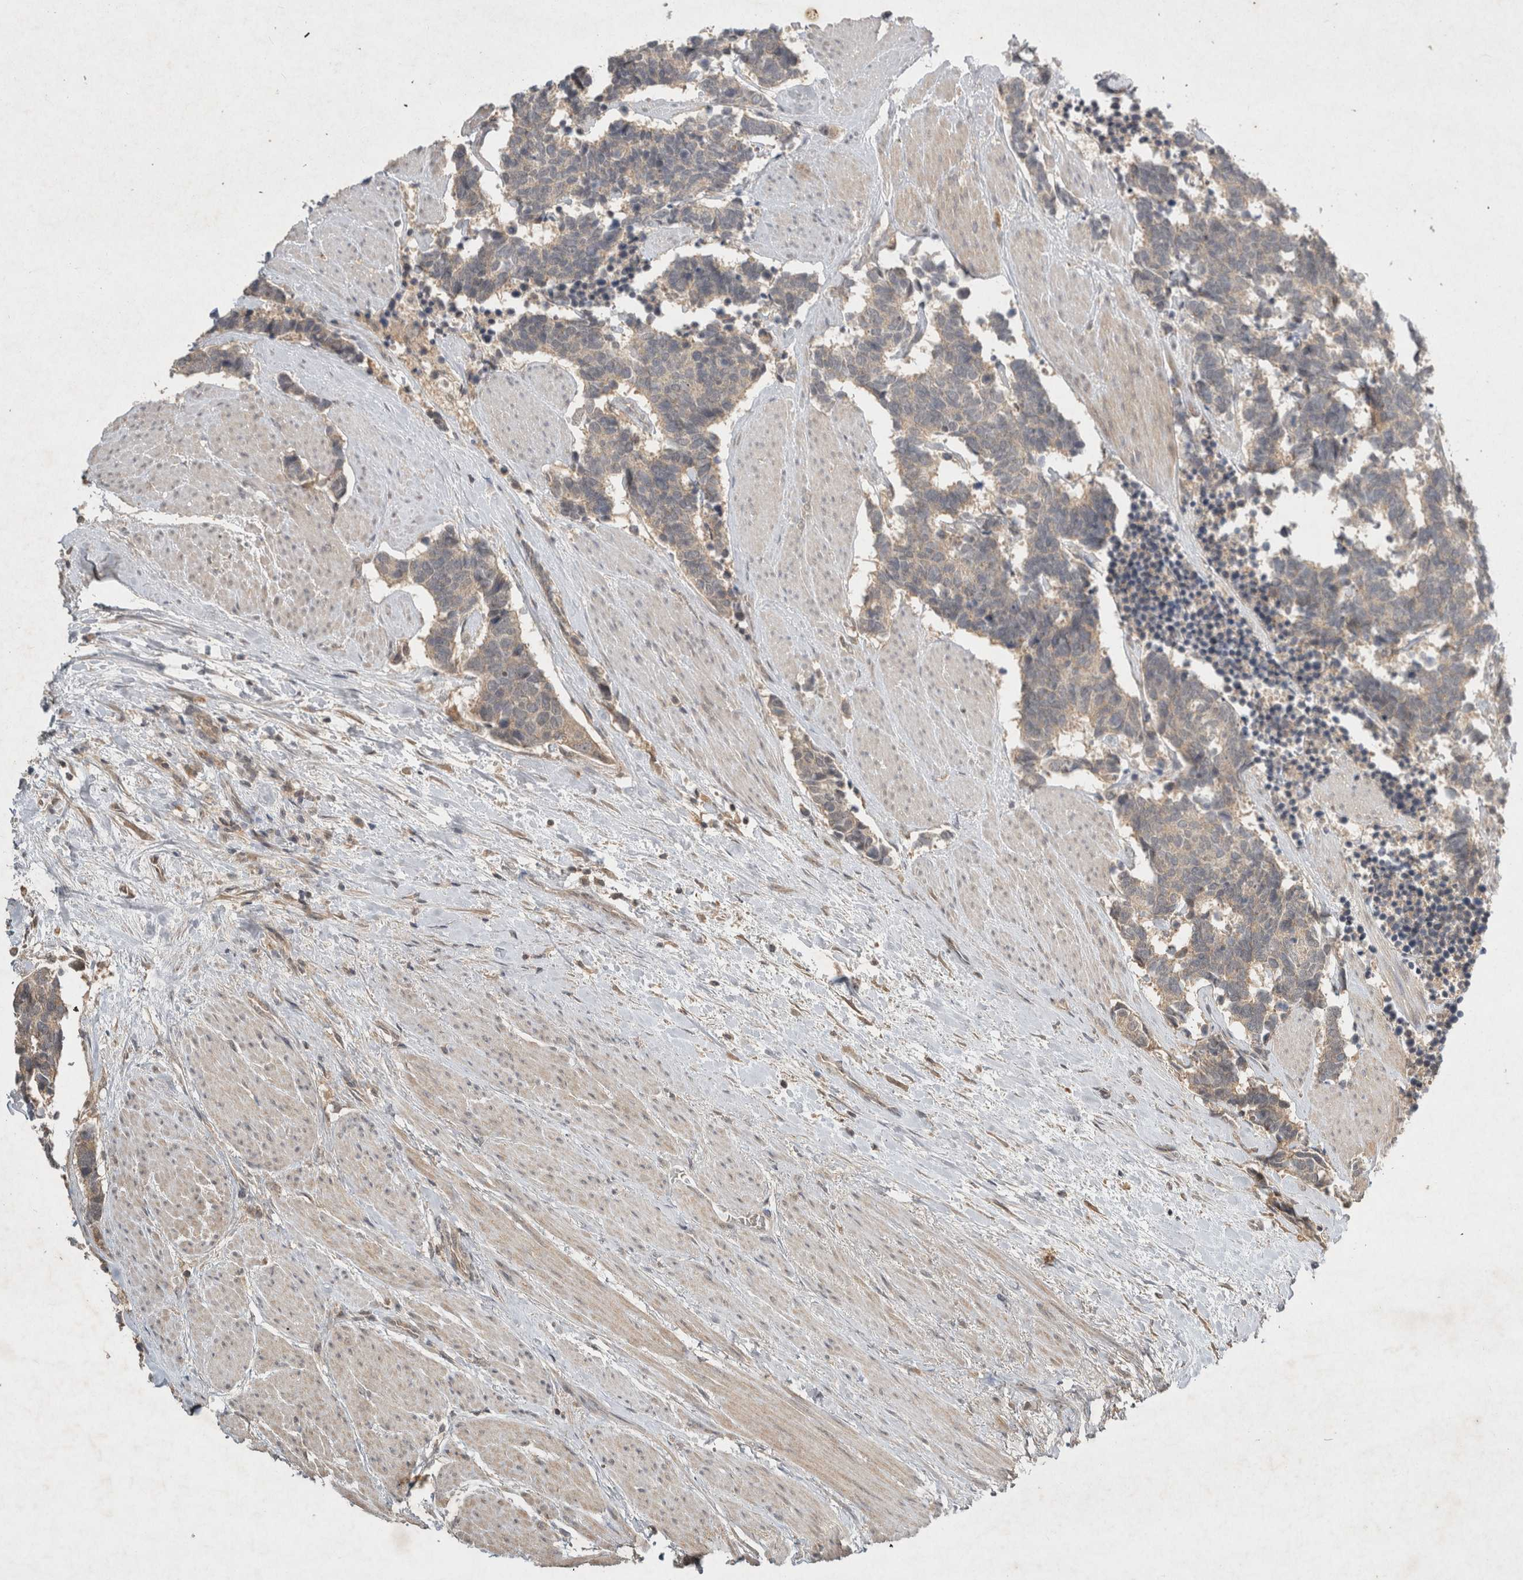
{"staining": {"intensity": "weak", "quantity": ">75%", "location": "cytoplasmic/membranous"}, "tissue": "carcinoid", "cell_type": "Tumor cells", "image_type": "cancer", "snomed": [{"axis": "morphology", "description": "Carcinoma, NOS"}, {"axis": "morphology", "description": "Carcinoid, malignant, NOS"}, {"axis": "topography", "description": "Urinary bladder"}], "caption": "Immunohistochemistry (IHC) (DAB (3,3'-diaminobenzidine)) staining of carcinoid displays weak cytoplasmic/membranous protein expression in about >75% of tumor cells. (Brightfield microscopy of DAB IHC at high magnification).", "gene": "LOXL2", "patient": {"sex": "male", "age": 57}}